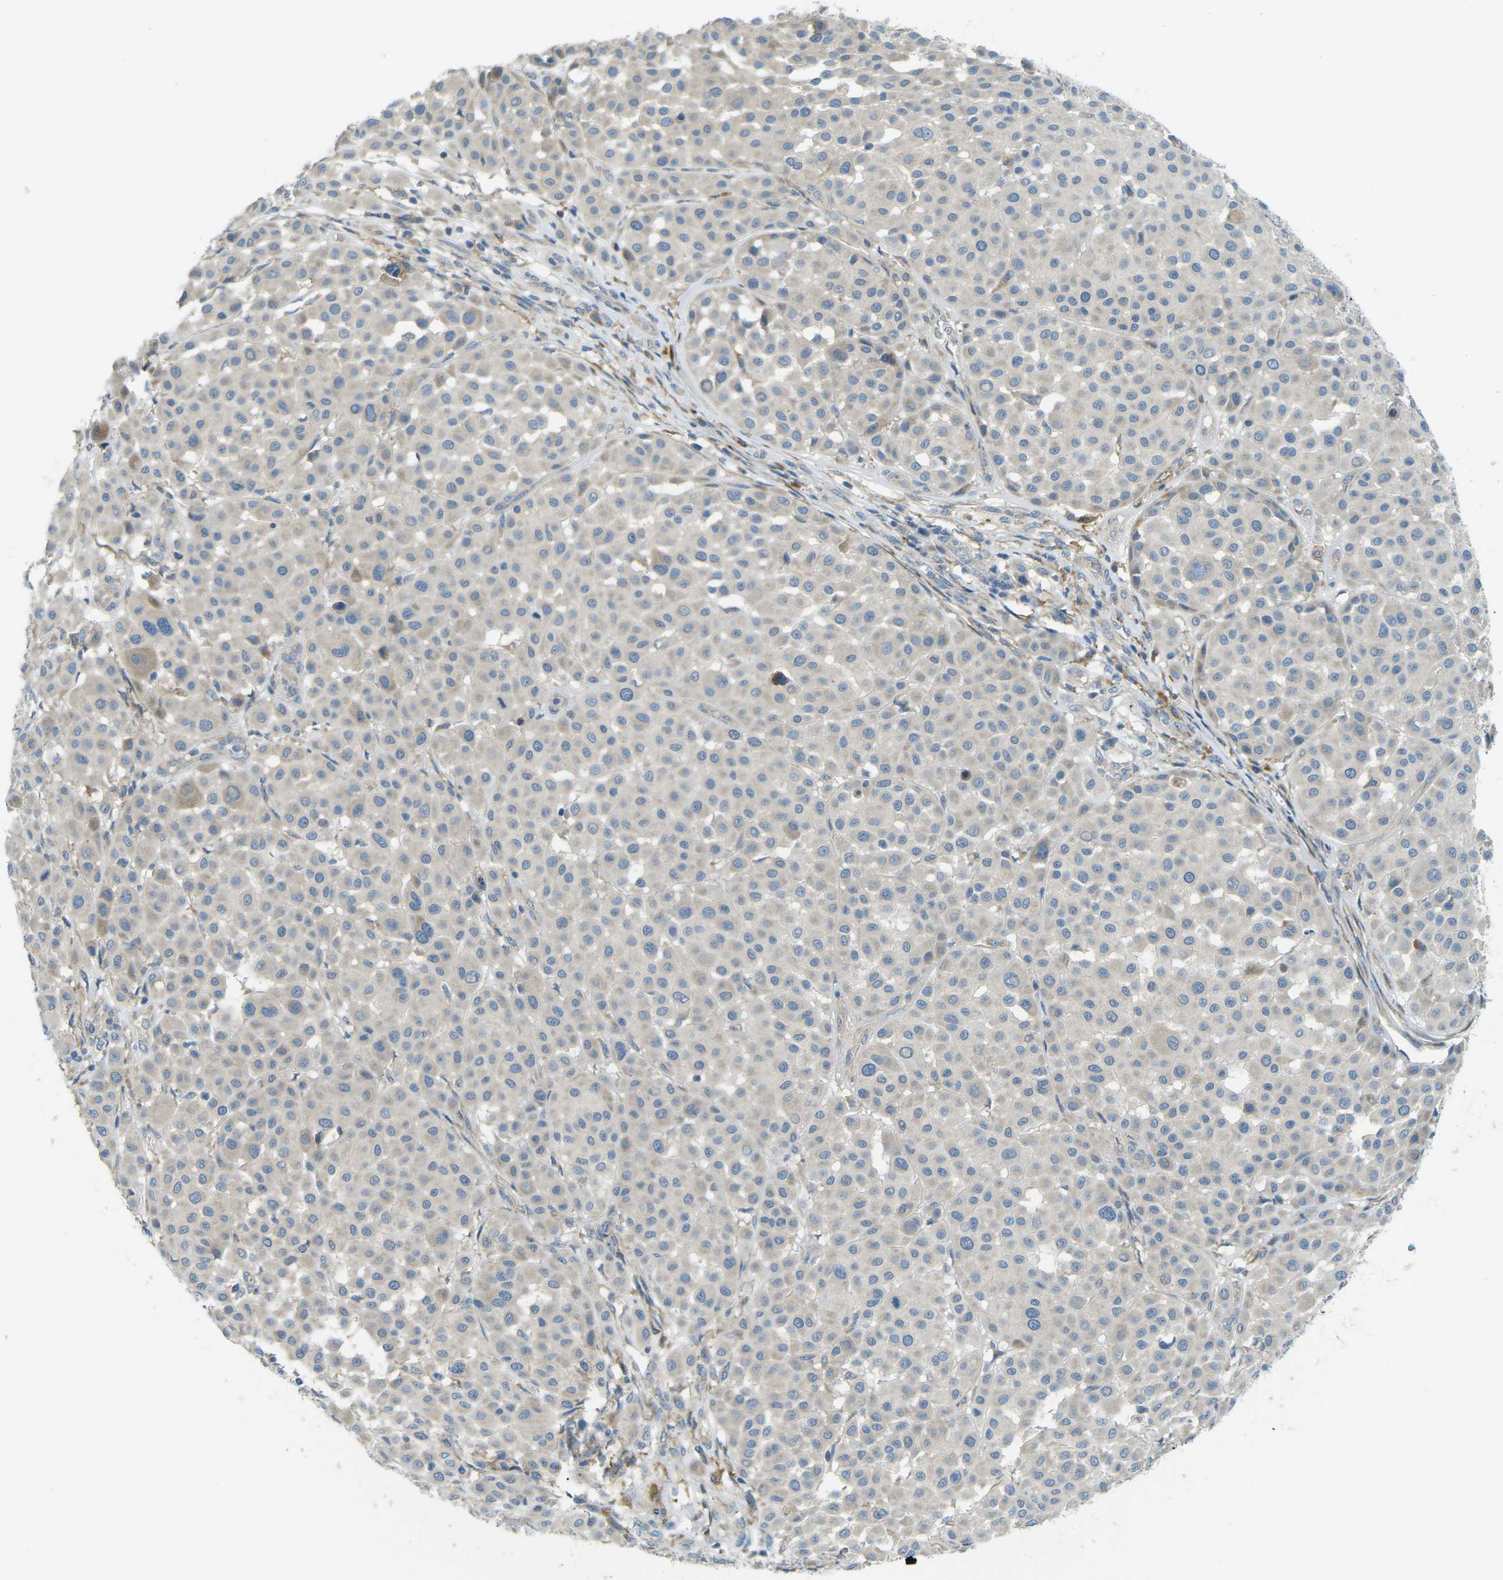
{"staining": {"intensity": "negative", "quantity": "none", "location": "none"}, "tissue": "melanoma", "cell_type": "Tumor cells", "image_type": "cancer", "snomed": [{"axis": "morphology", "description": "Malignant melanoma, Metastatic site"}, {"axis": "topography", "description": "Soft tissue"}], "caption": "Tumor cells are negative for brown protein staining in melanoma.", "gene": "MYLK4", "patient": {"sex": "male", "age": 41}}